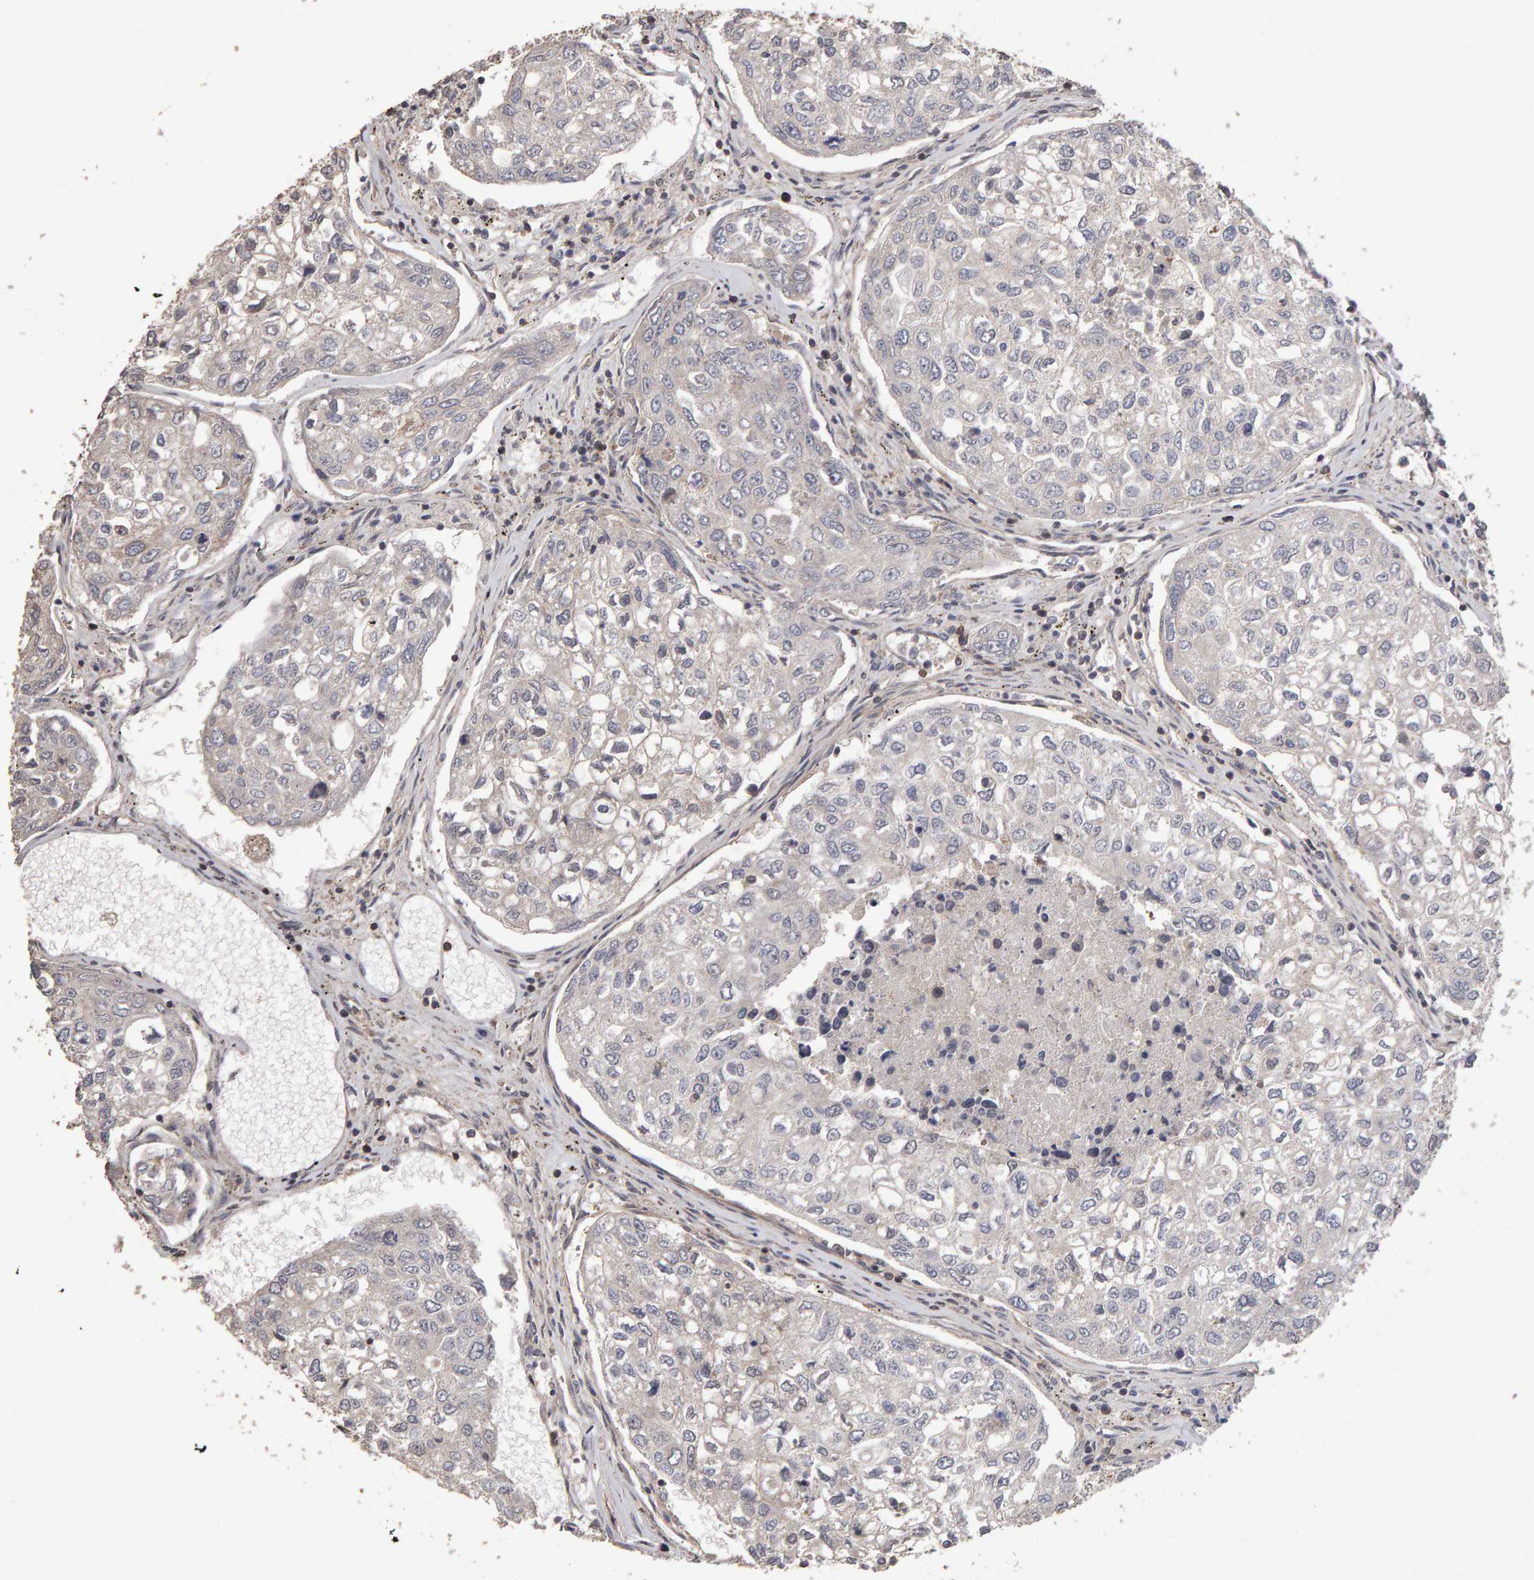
{"staining": {"intensity": "negative", "quantity": "none", "location": "none"}, "tissue": "urothelial cancer", "cell_type": "Tumor cells", "image_type": "cancer", "snomed": [{"axis": "morphology", "description": "Urothelial carcinoma, High grade"}, {"axis": "topography", "description": "Lymph node"}, {"axis": "topography", "description": "Urinary bladder"}], "caption": "High-grade urothelial carcinoma was stained to show a protein in brown. There is no significant positivity in tumor cells.", "gene": "SCRIB", "patient": {"sex": "male", "age": 51}}